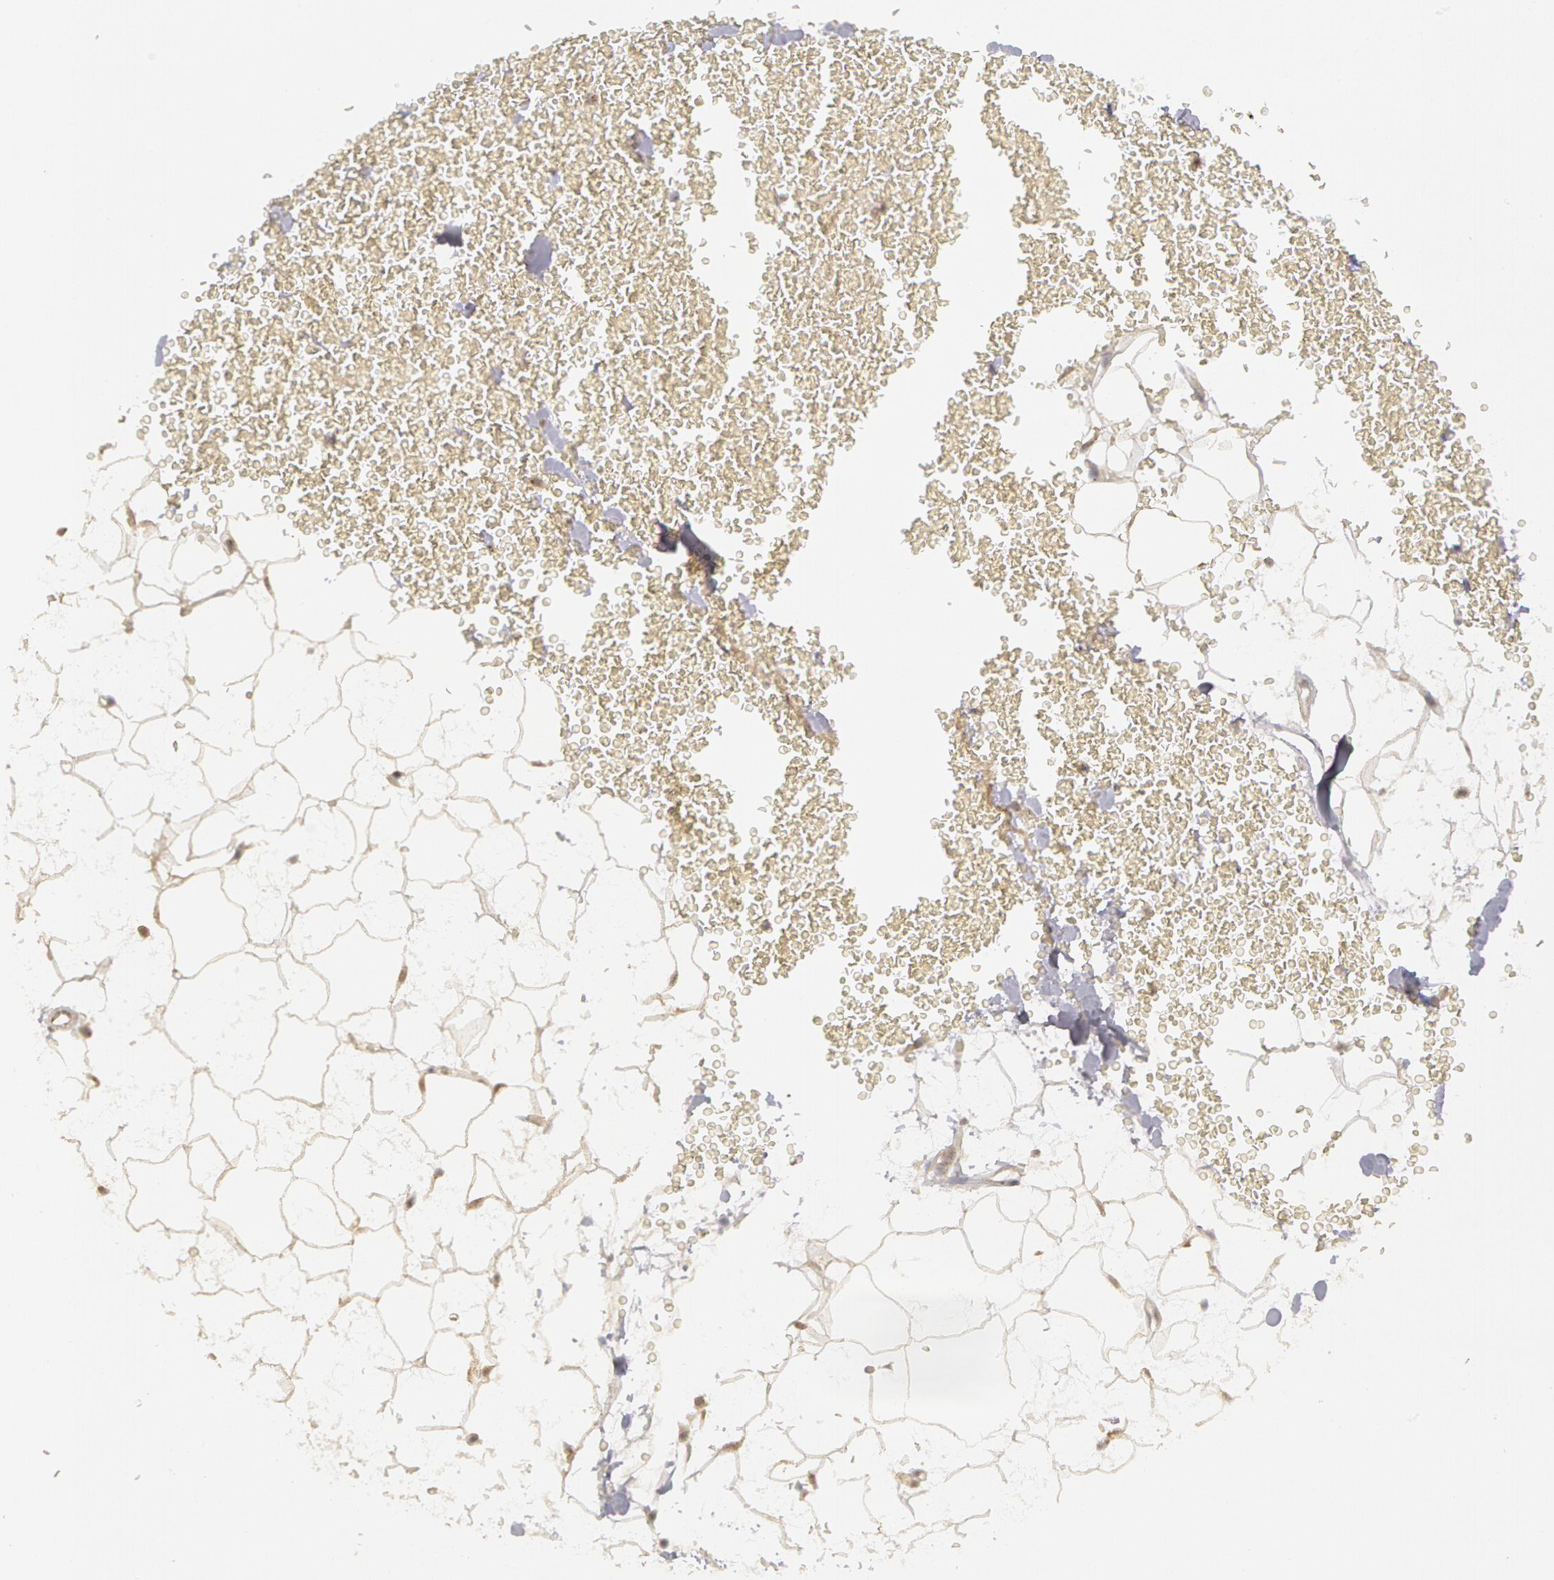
{"staining": {"intensity": "weak", "quantity": ">75%", "location": "nuclear"}, "tissue": "adipose tissue", "cell_type": "Adipocytes", "image_type": "normal", "snomed": [{"axis": "morphology", "description": "Normal tissue, NOS"}, {"axis": "morphology", "description": "Inflammation, NOS"}, {"axis": "topography", "description": "Lymph node"}, {"axis": "topography", "description": "Peripheral nerve tissue"}], "caption": "Protein analysis of benign adipose tissue exhibits weak nuclear expression in about >75% of adipocytes.", "gene": "STX5", "patient": {"sex": "male", "age": 52}}